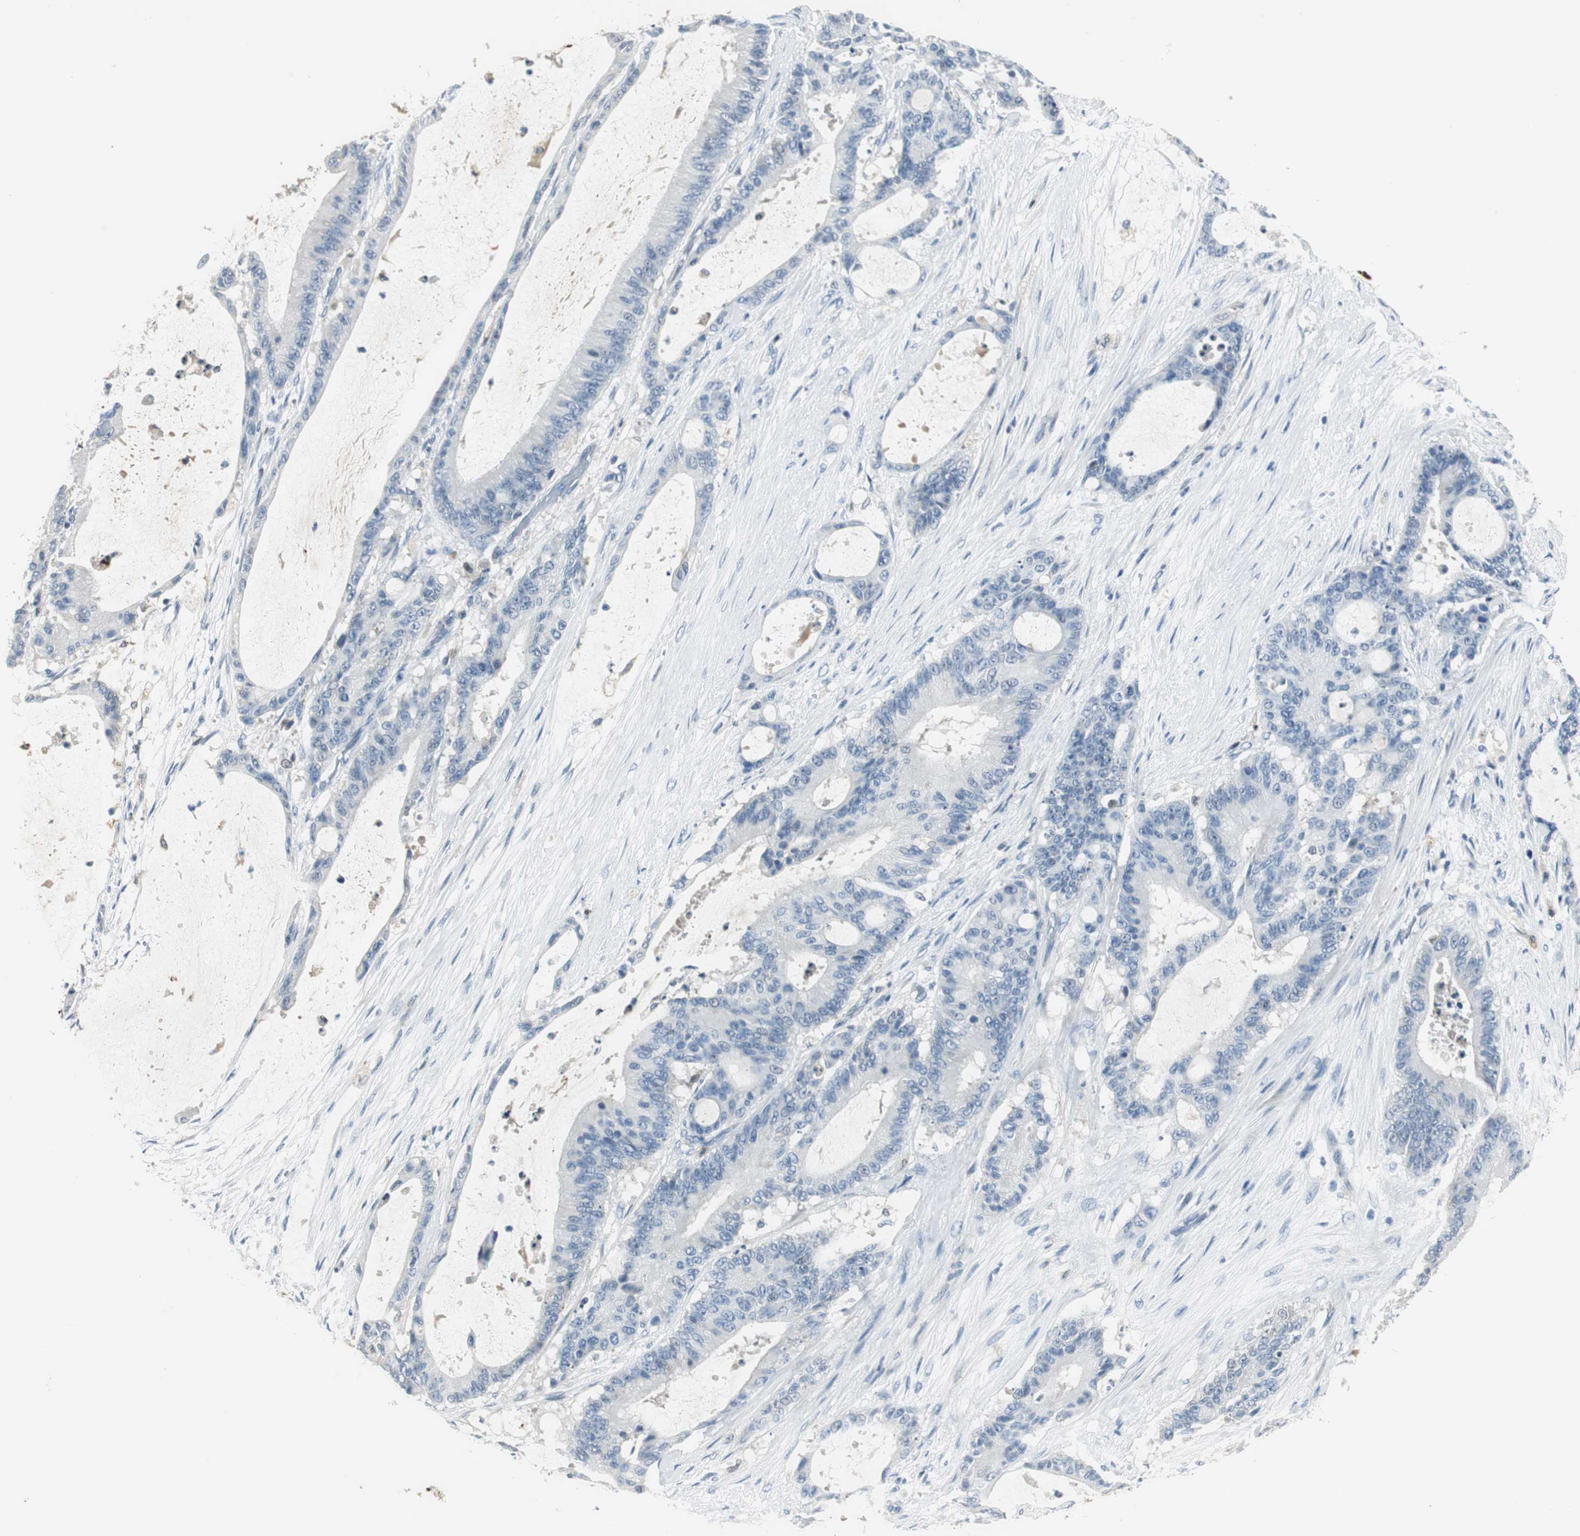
{"staining": {"intensity": "negative", "quantity": "none", "location": "none"}, "tissue": "liver cancer", "cell_type": "Tumor cells", "image_type": "cancer", "snomed": [{"axis": "morphology", "description": "Cholangiocarcinoma"}, {"axis": "topography", "description": "Liver"}], "caption": "Human liver cholangiocarcinoma stained for a protein using immunohistochemistry exhibits no positivity in tumor cells.", "gene": "MSTO1", "patient": {"sex": "female", "age": 73}}